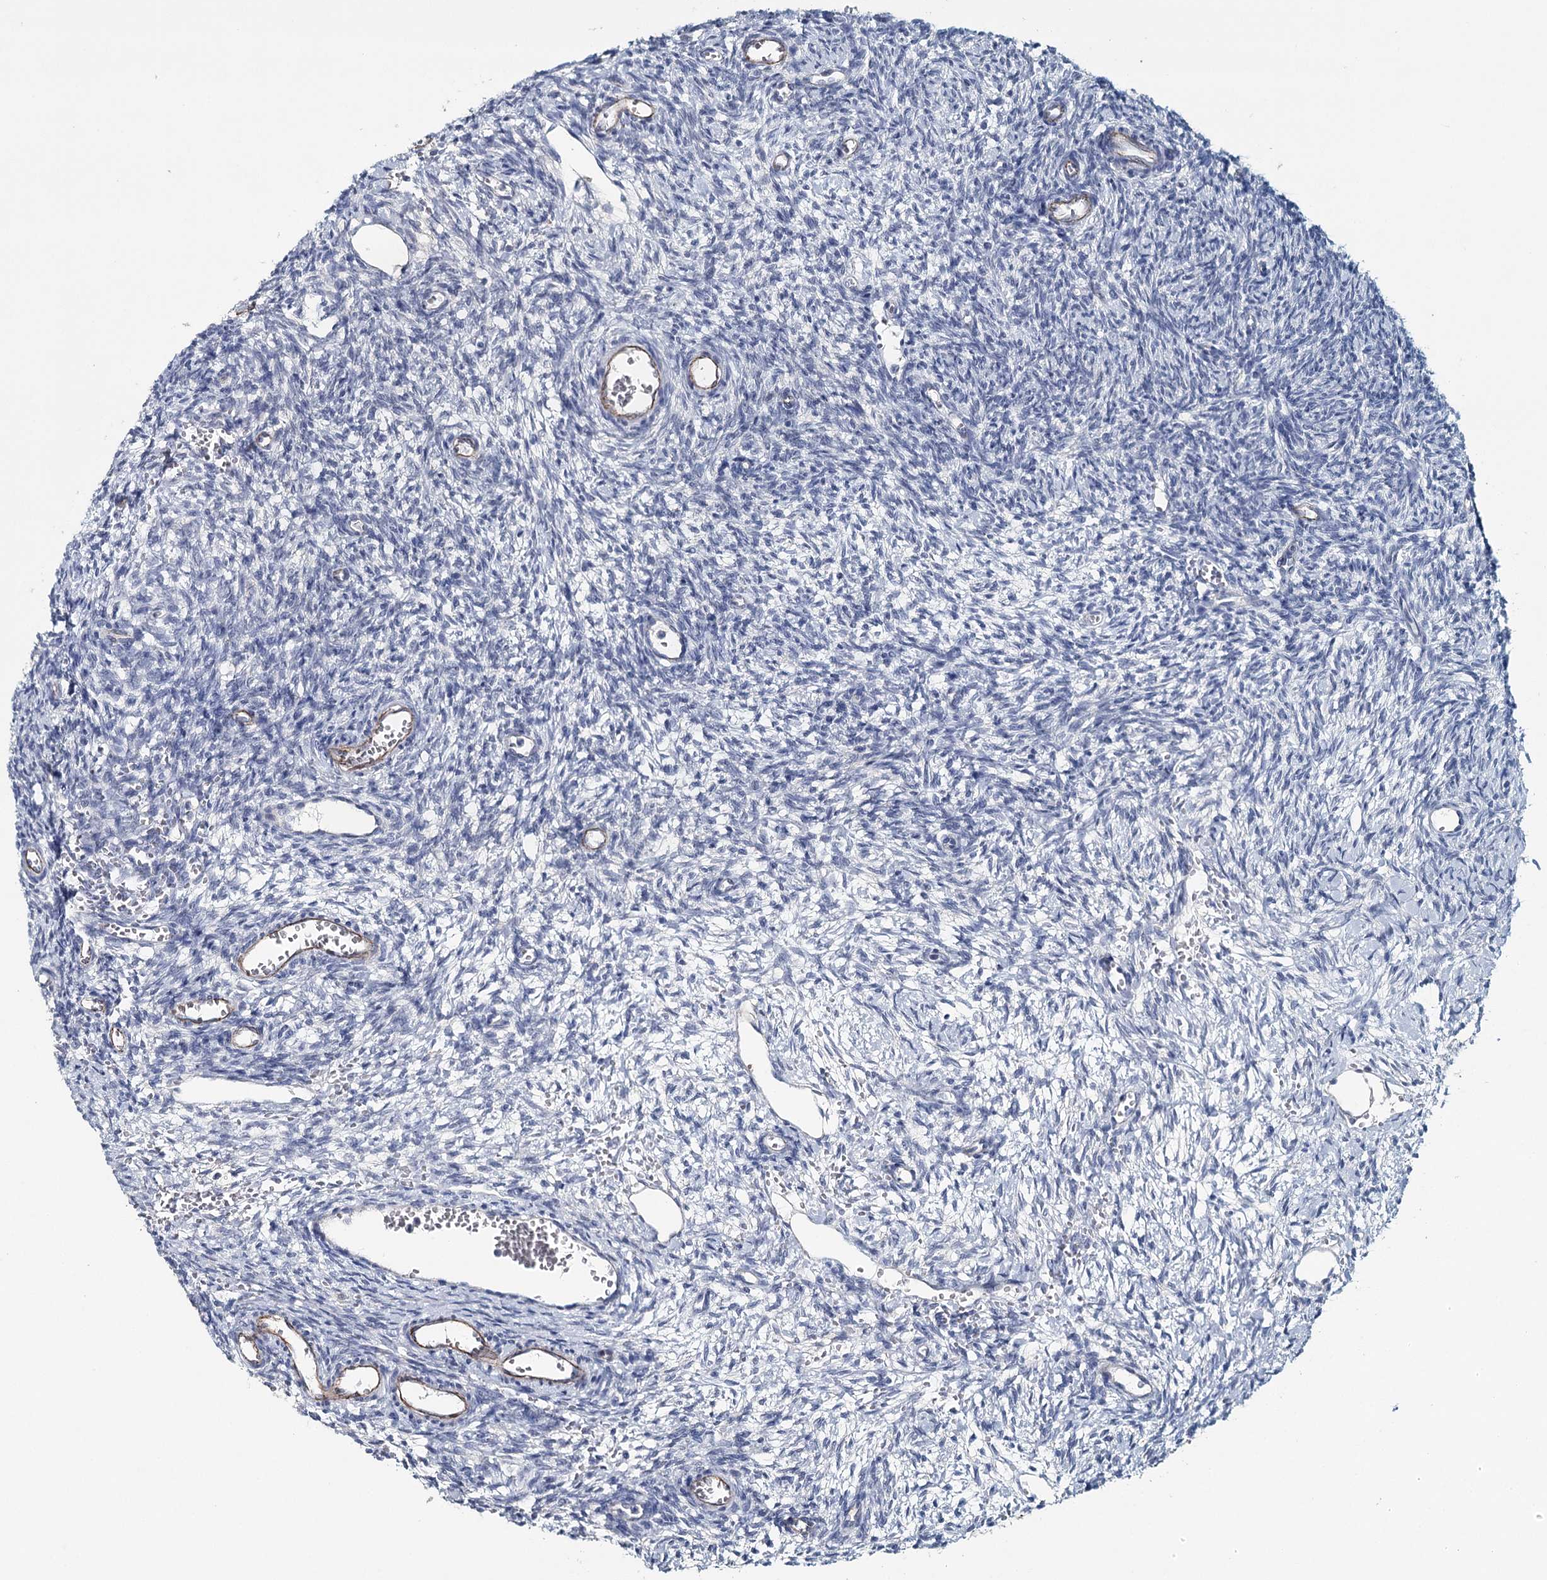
{"staining": {"intensity": "weak", "quantity": "25%-75%", "location": "cytoplasmic/membranous"}, "tissue": "ovary", "cell_type": "Follicle cells", "image_type": "normal", "snomed": [{"axis": "morphology", "description": "Normal tissue, NOS"}, {"axis": "topography", "description": "Ovary"}], "caption": "A high-resolution image shows immunohistochemistry staining of benign ovary, which demonstrates weak cytoplasmic/membranous expression in about 25%-75% of follicle cells. (IHC, brightfield microscopy, high magnification).", "gene": "SYNPO", "patient": {"sex": "female", "age": 39}}